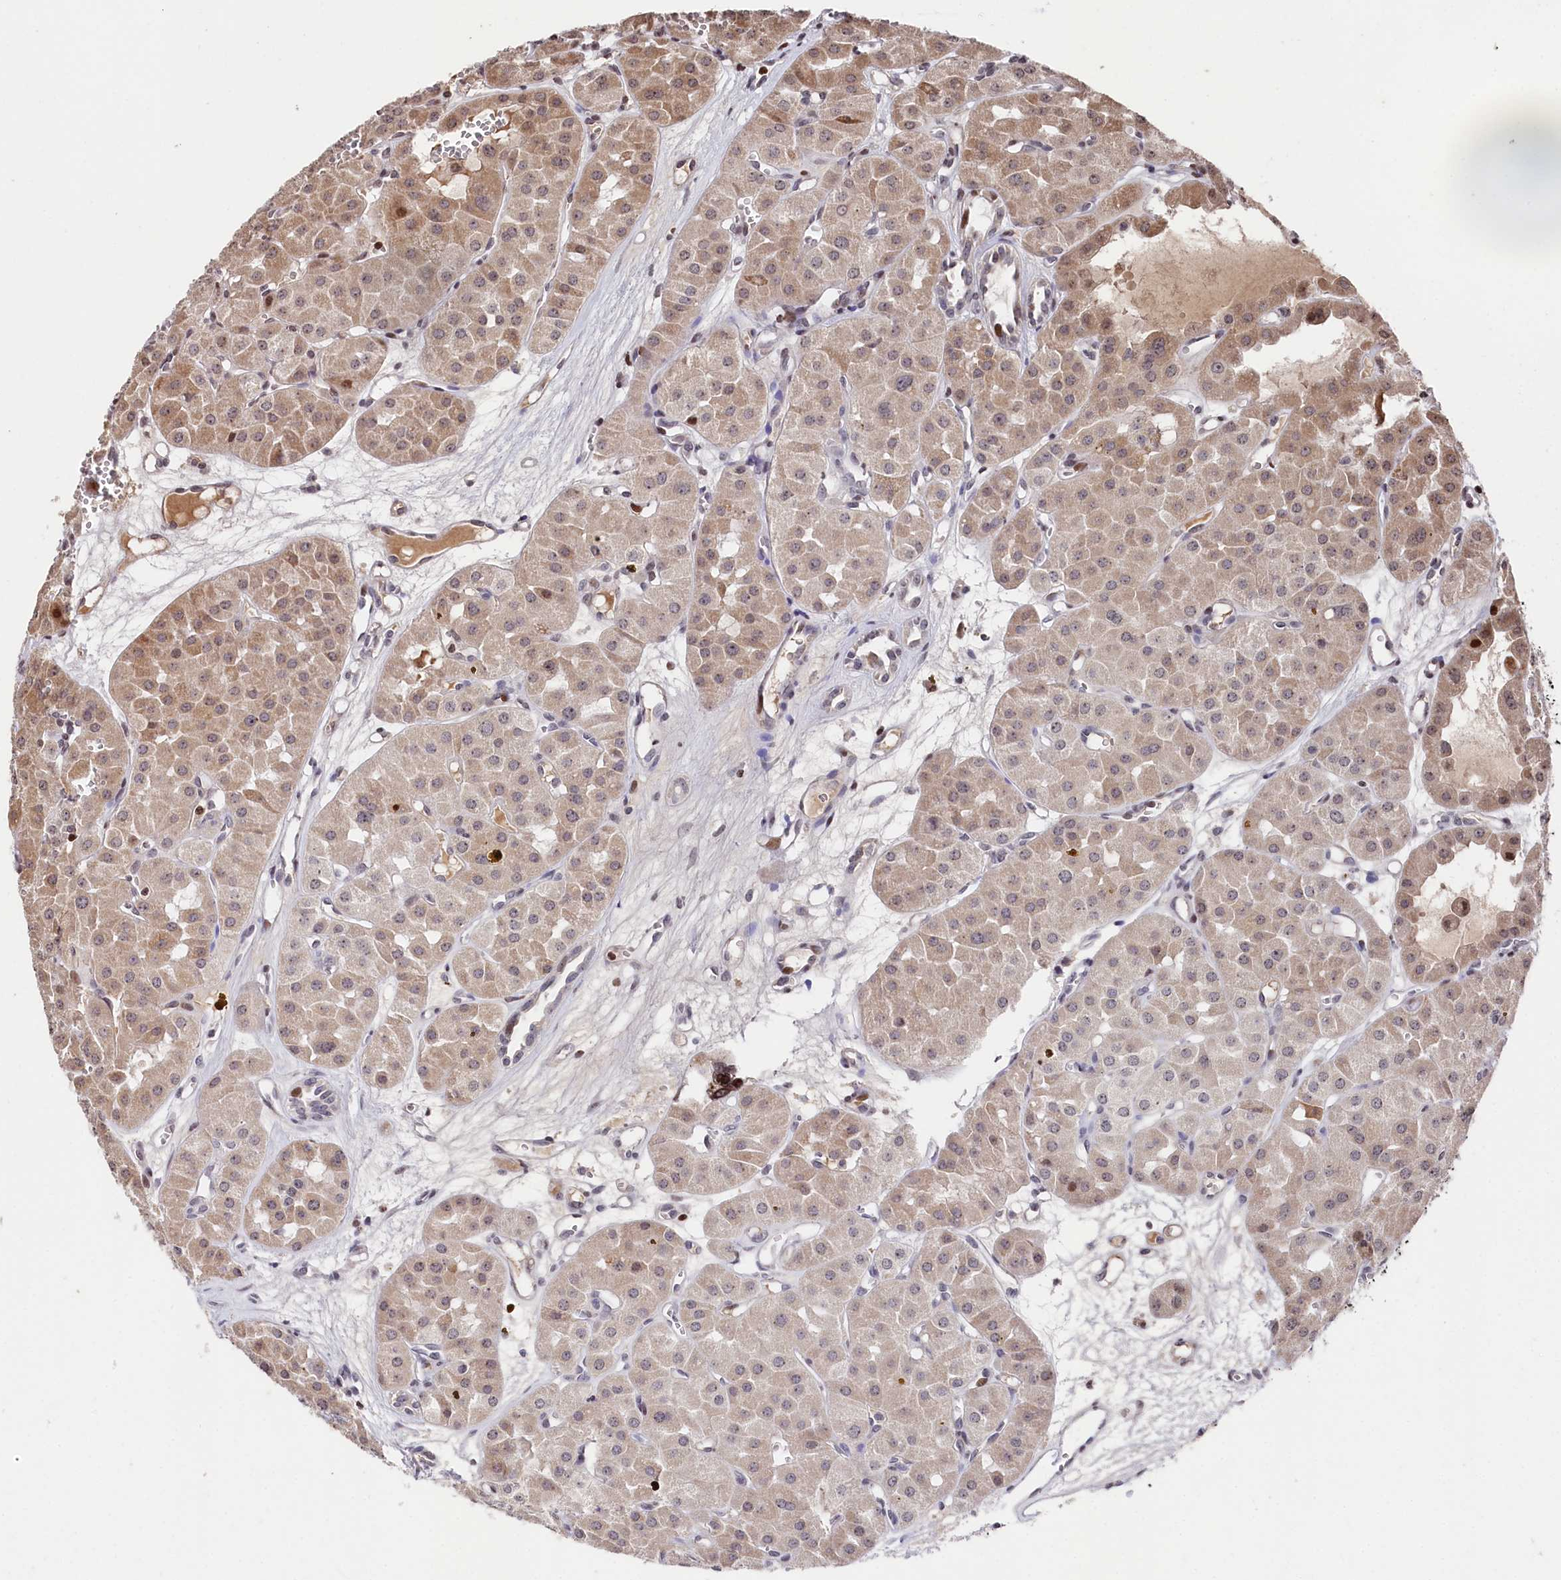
{"staining": {"intensity": "moderate", "quantity": ">75%", "location": "cytoplasmic/membranous"}, "tissue": "renal cancer", "cell_type": "Tumor cells", "image_type": "cancer", "snomed": [{"axis": "morphology", "description": "Carcinoma, NOS"}, {"axis": "topography", "description": "Kidney"}], "caption": "Protein expression analysis of human renal cancer reveals moderate cytoplasmic/membranous positivity in about >75% of tumor cells.", "gene": "MCF2L2", "patient": {"sex": "female", "age": 75}}